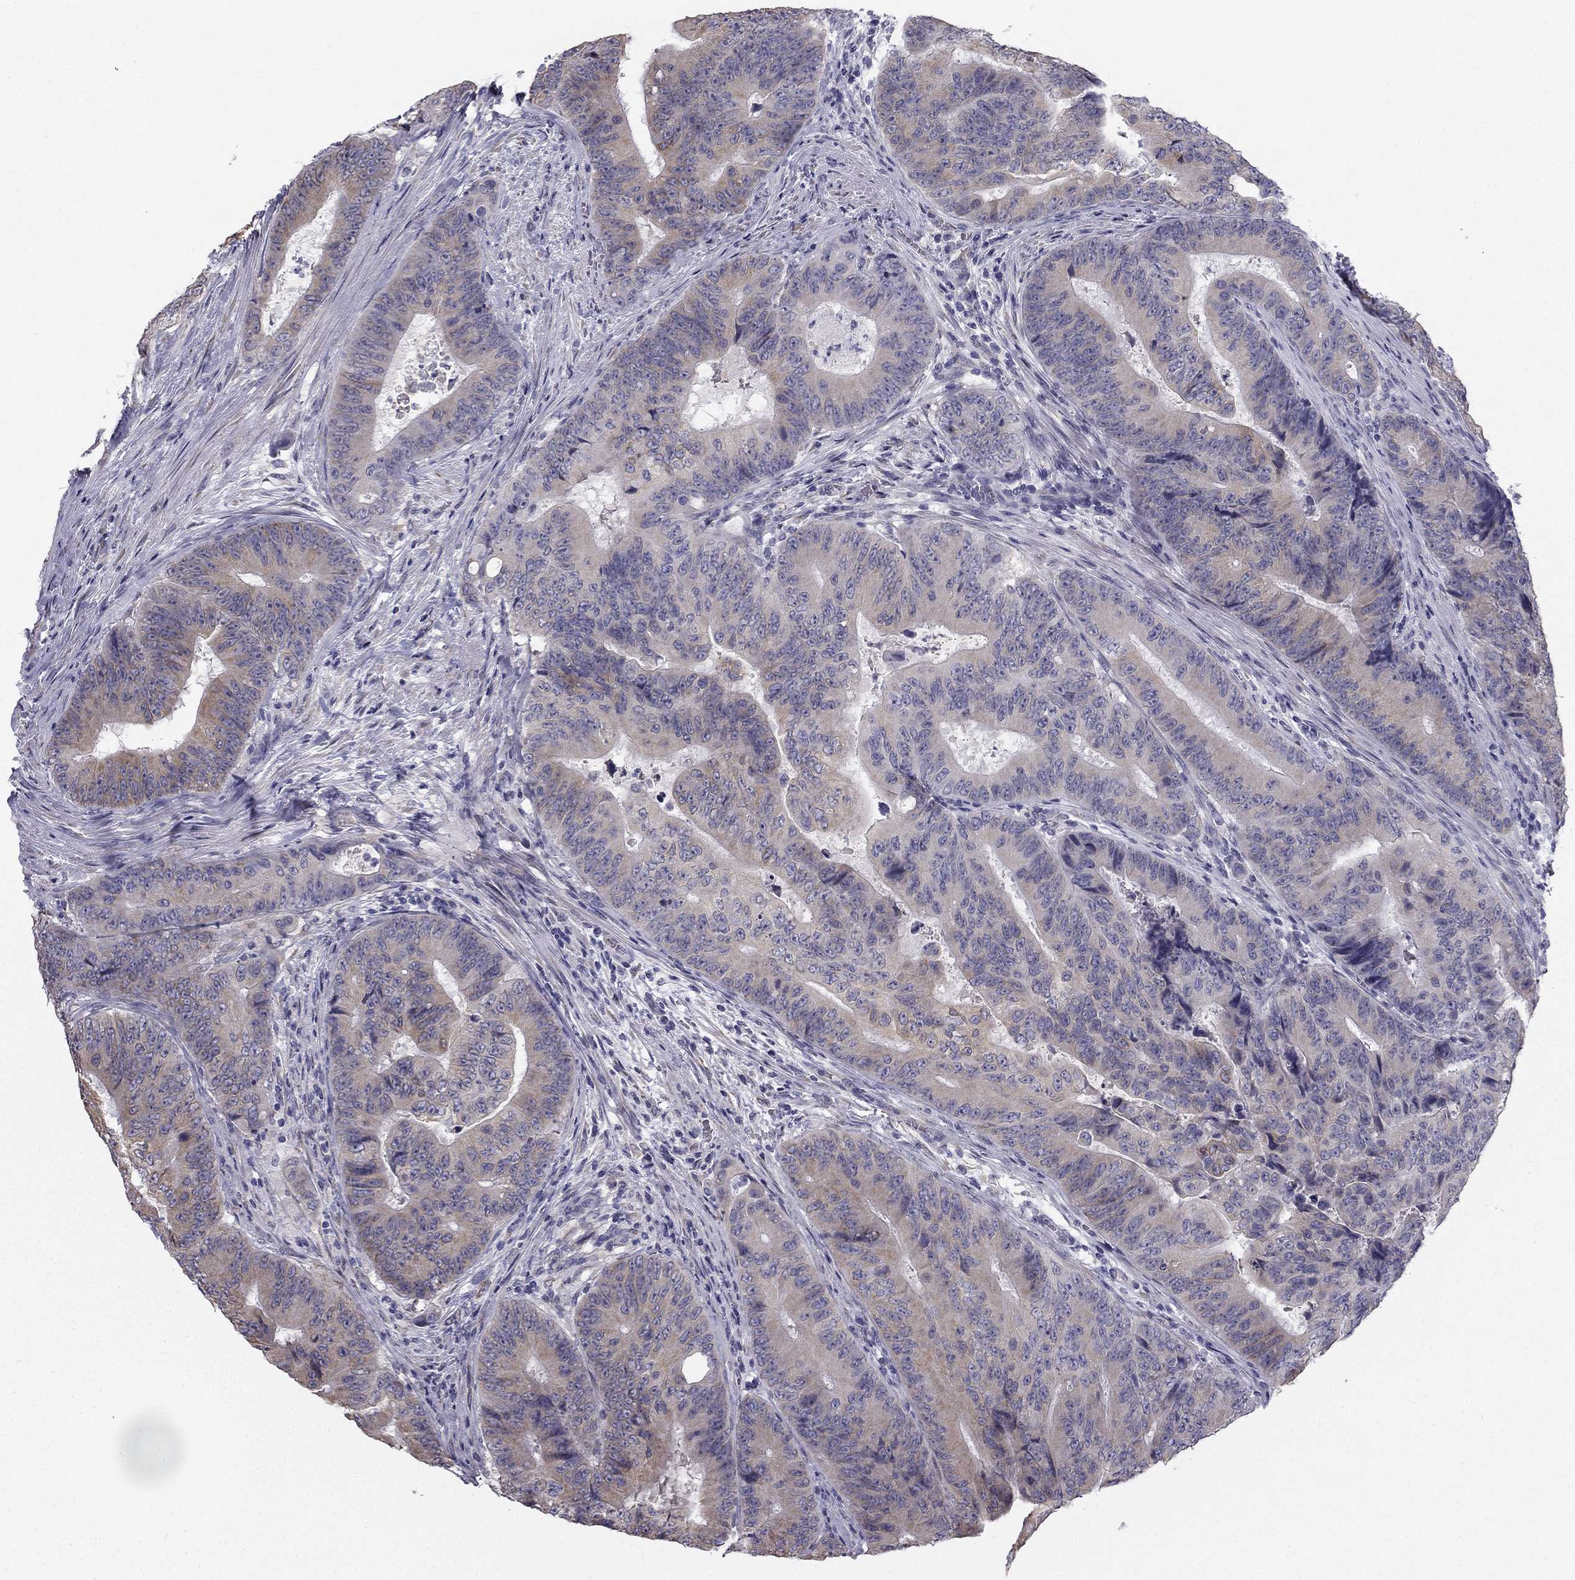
{"staining": {"intensity": "weak", "quantity": ">75%", "location": "cytoplasmic/membranous"}, "tissue": "colorectal cancer", "cell_type": "Tumor cells", "image_type": "cancer", "snomed": [{"axis": "morphology", "description": "Adenocarcinoma, NOS"}, {"axis": "topography", "description": "Colon"}], "caption": "IHC staining of colorectal cancer (adenocarcinoma), which exhibits low levels of weak cytoplasmic/membranous positivity in approximately >75% of tumor cells indicating weak cytoplasmic/membranous protein positivity. The staining was performed using DAB (3,3'-diaminobenzidine) (brown) for protein detection and nuclei were counterstained in hematoxylin (blue).", "gene": "CCDC40", "patient": {"sex": "female", "age": 48}}